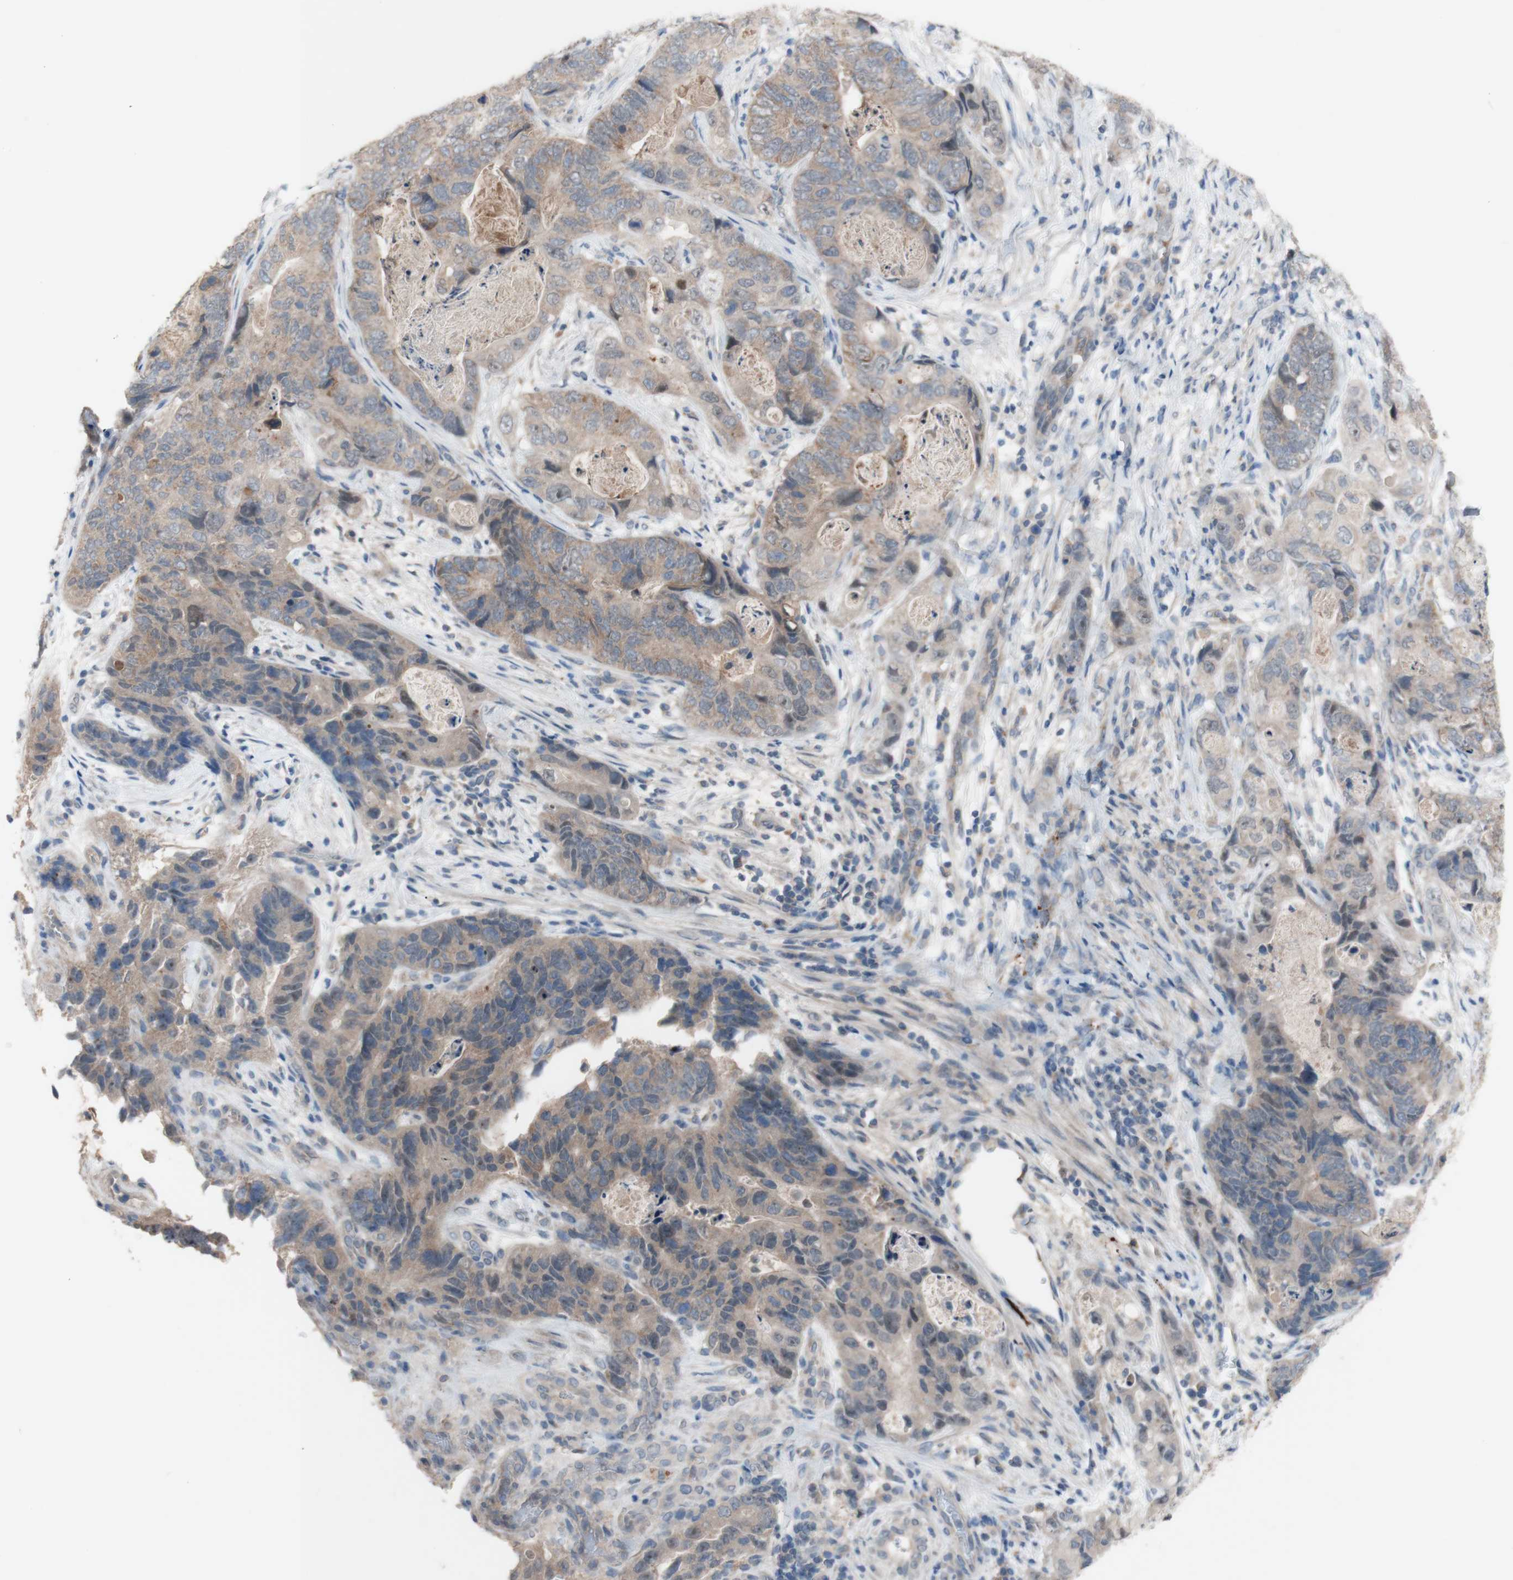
{"staining": {"intensity": "weak", "quantity": ">75%", "location": "cytoplasmic/membranous"}, "tissue": "stomach cancer", "cell_type": "Tumor cells", "image_type": "cancer", "snomed": [{"axis": "morphology", "description": "Adenocarcinoma, NOS"}, {"axis": "topography", "description": "Stomach"}], "caption": "This is a histology image of IHC staining of stomach adenocarcinoma, which shows weak staining in the cytoplasmic/membranous of tumor cells.", "gene": "PEX2", "patient": {"sex": "female", "age": 89}}